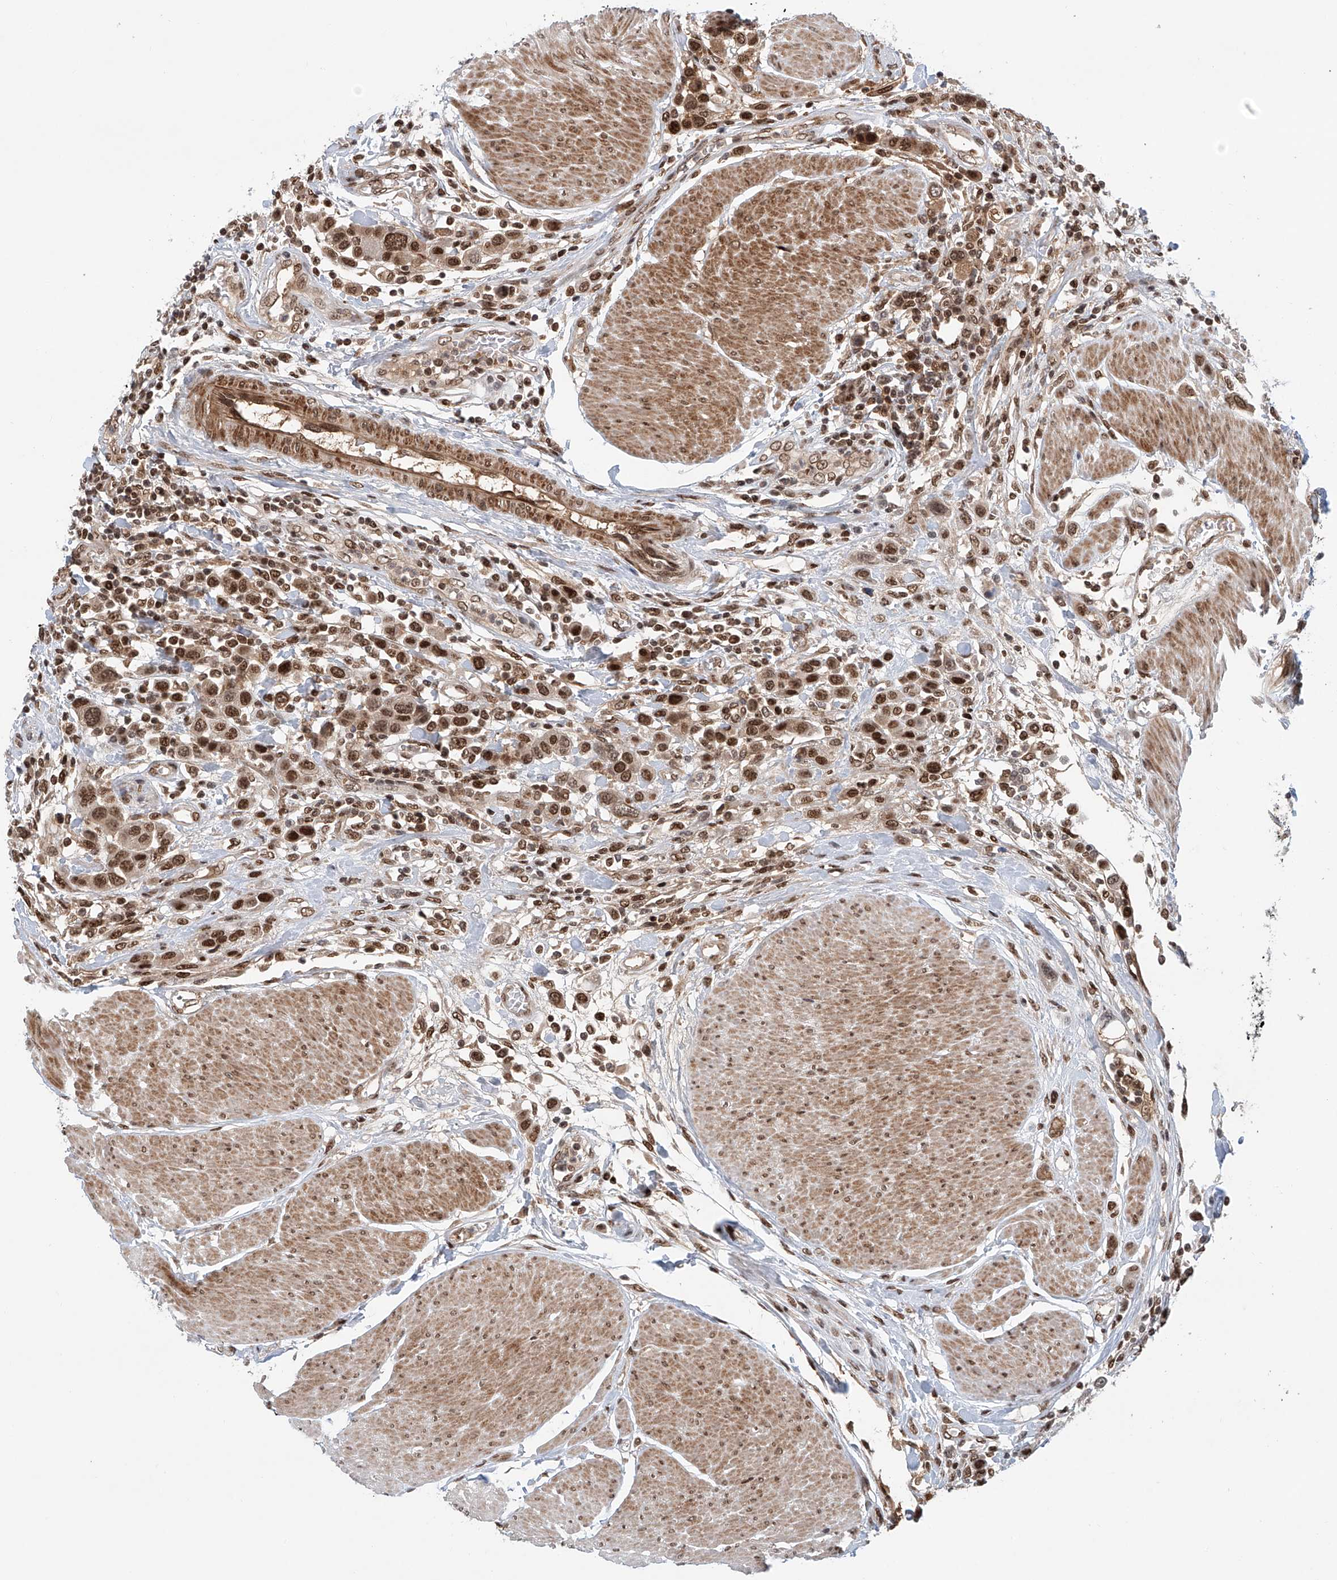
{"staining": {"intensity": "strong", "quantity": ">75%", "location": "nuclear"}, "tissue": "urothelial cancer", "cell_type": "Tumor cells", "image_type": "cancer", "snomed": [{"axis": "morphology", "description": "Urothelial carcinoma, High grade"}, {"axis": "topography", "description": "Urinary bladder"}], "caption": "Strong nuclear staining is present in about >75% of tumor cells in urothelial carcinoma (high-grade). The staining was performed using DAB (3,3'-diaminobenzidine), with brown indicating positive protein expression. Nuclei are stained blue with hematoxylin.", "gene": "ZNF470", "patient": {"sex": "male", "age": 50}}